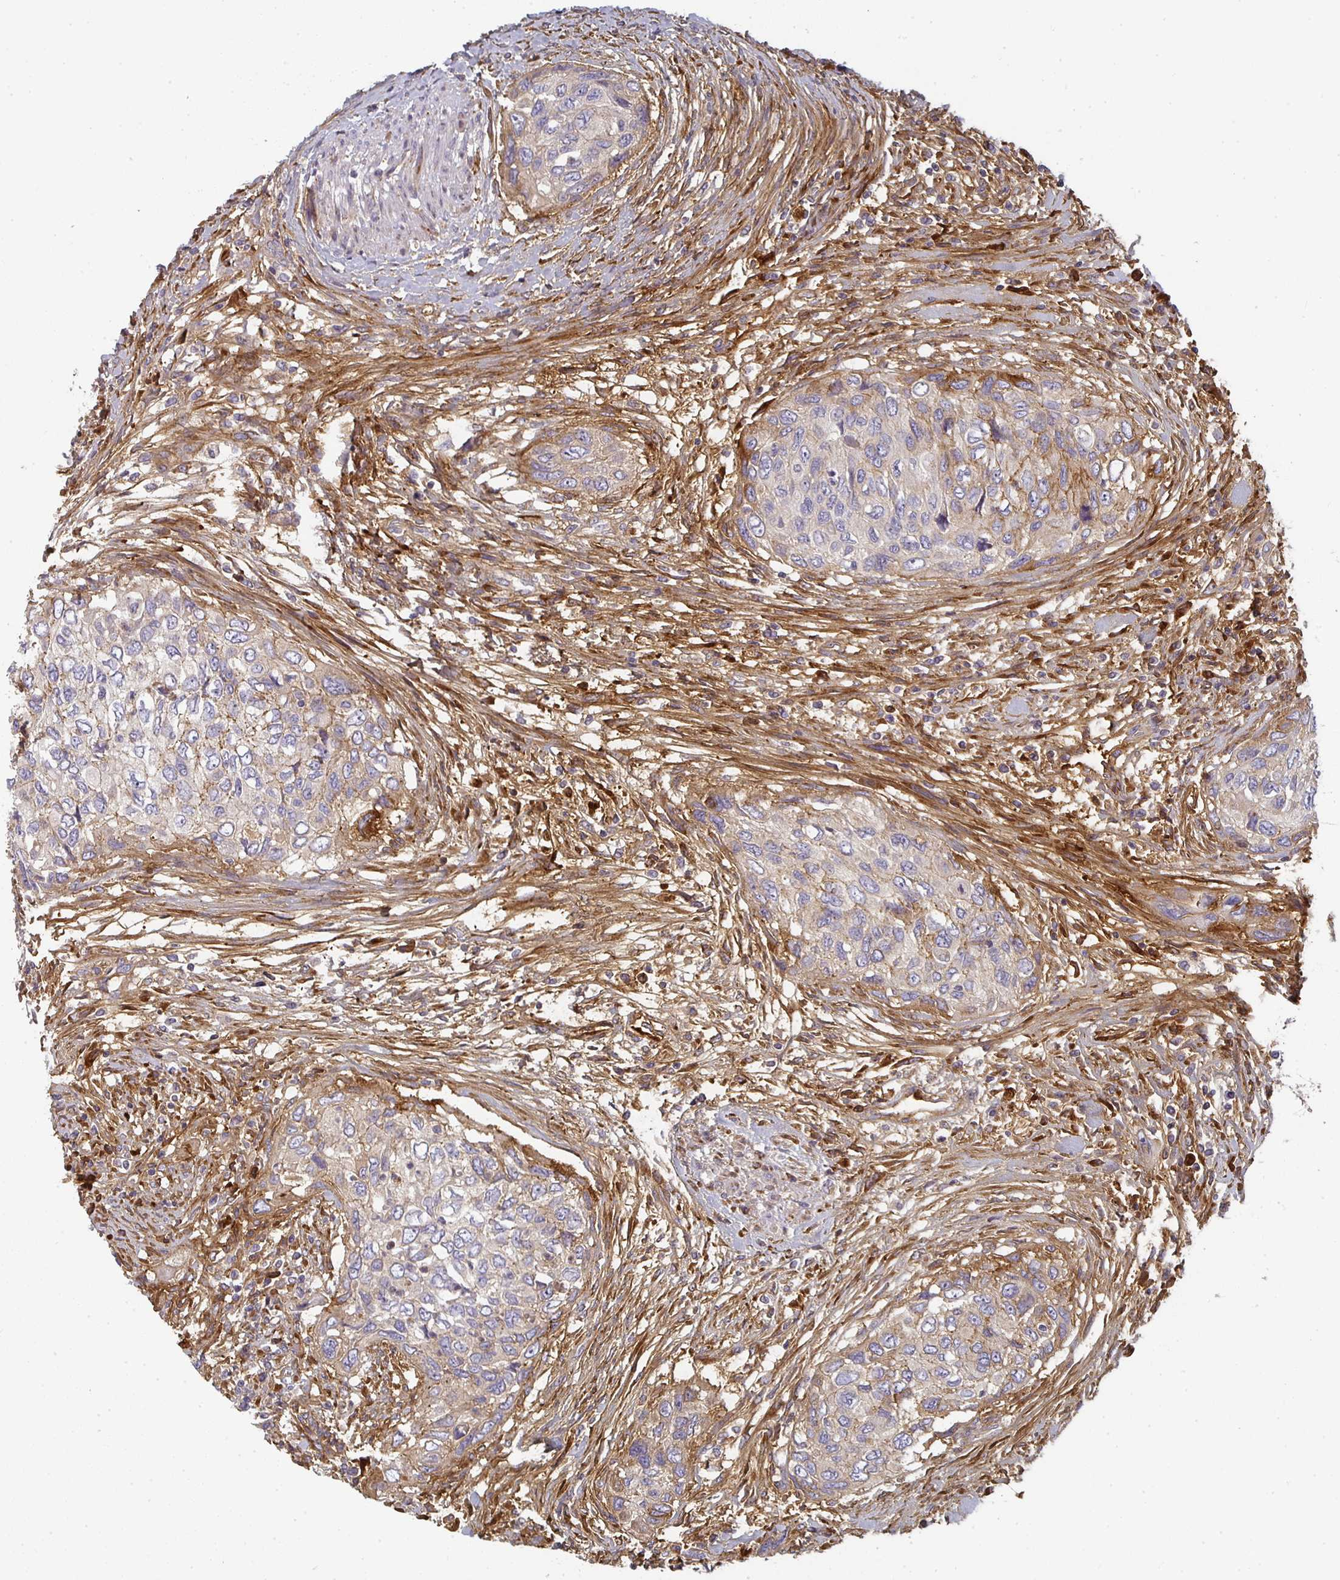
{"staining": {"intensity": "weak", "quantity": "<25%", "location": "cytoplasmic/membranous"}, "tissue": "urothelial cancer", "cell_type": "Tumor cells", "image_type": "cancer", "snomed": [{"axis": "morphology", "description": "Urothelial carcinoma, High grade"}, {"axis": "topography", "description": "Urinary bladder"}], "caption": "A photomicrograph of urothelial cancer stained for a protein demonstrates no brown staining in tumor cells.", "gene": "CTHRC1", "patient": {"sex": "female", "age": 60}}